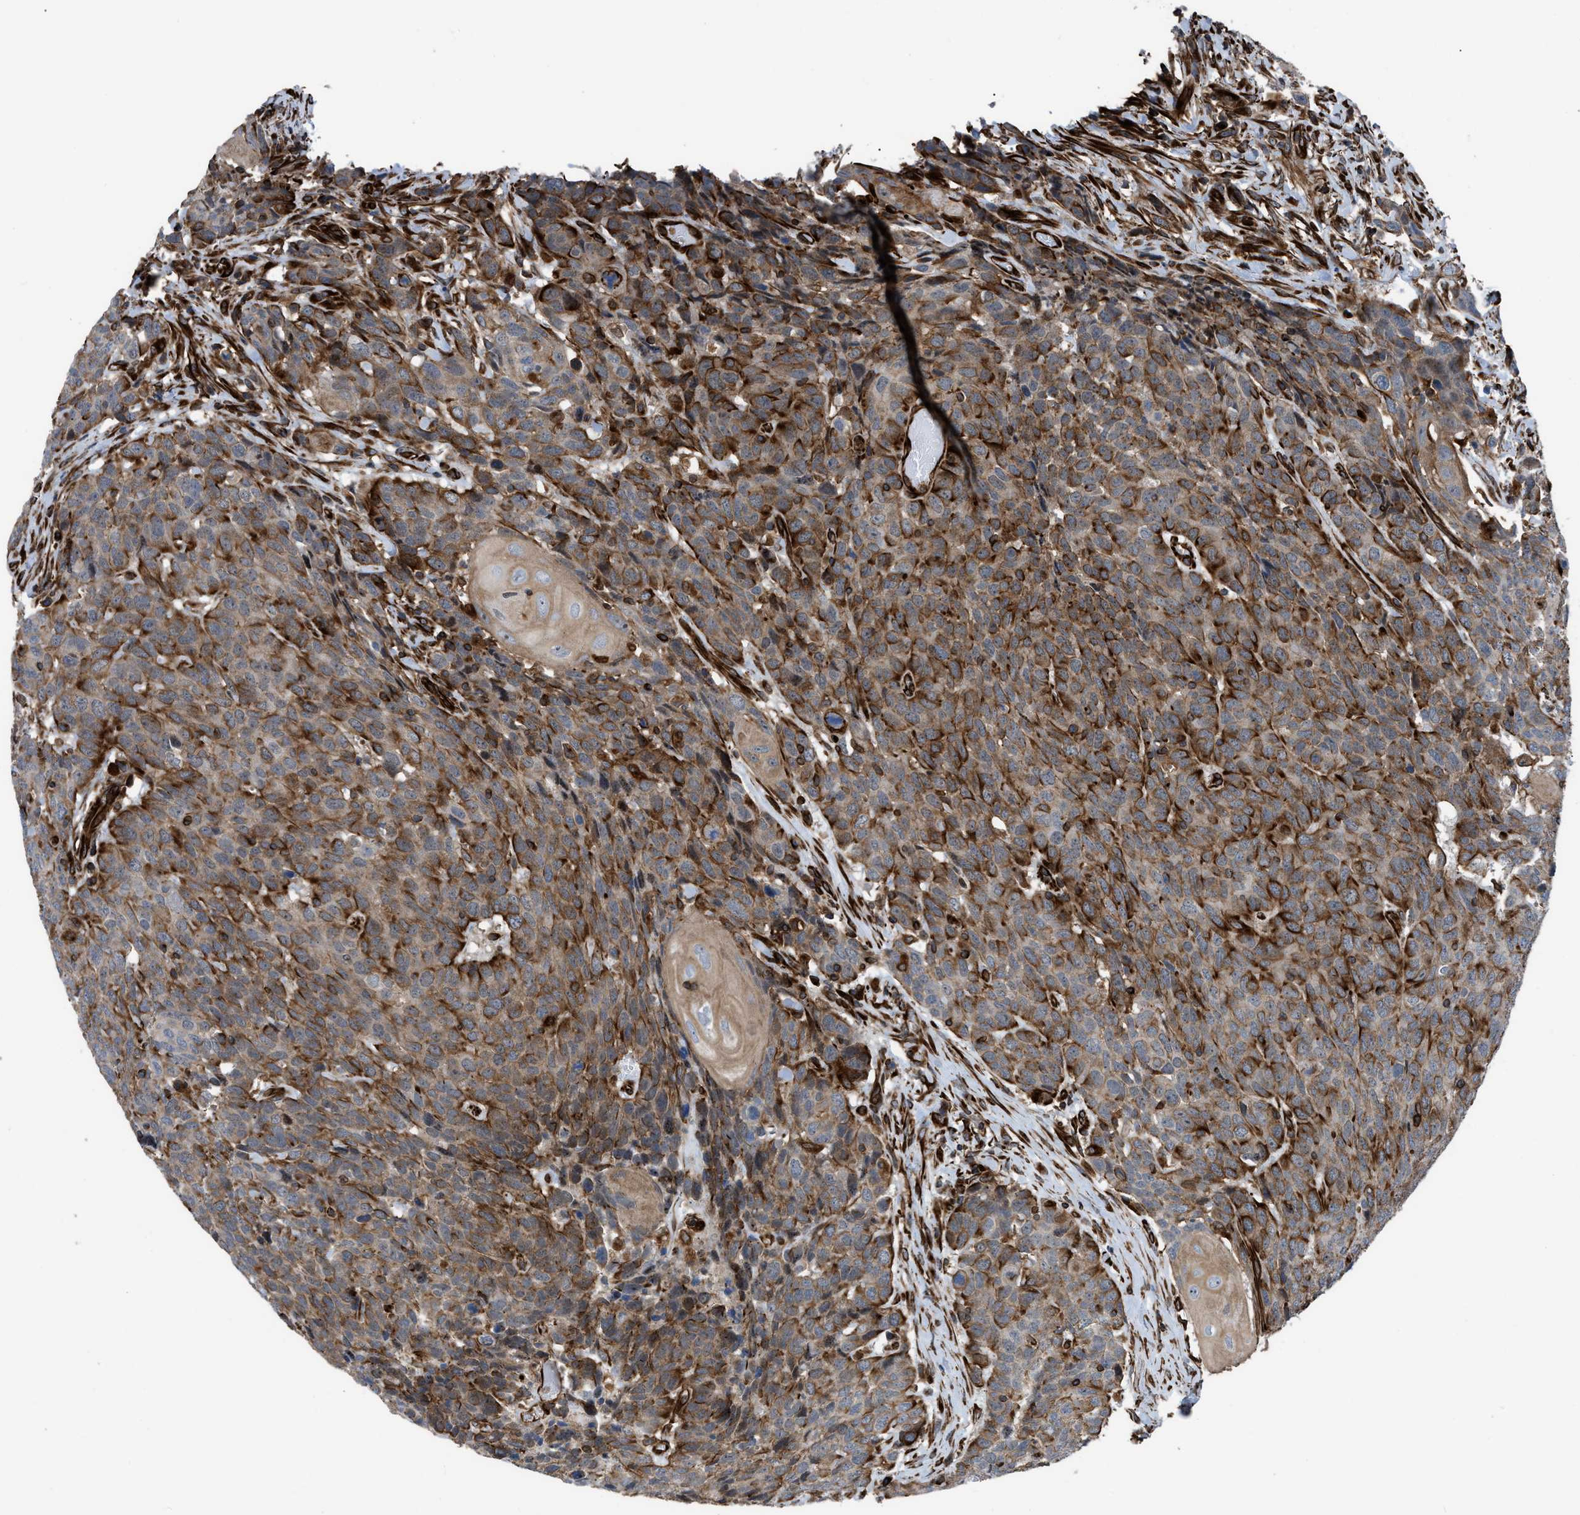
{"staining": {"intensity": "moderate", "quantity": ">75%", "location": "cytoplasmic/membranous"}, "tissue": "head and neck cancer", "cell_type": "Tumor cells", "image_type": "cancer", "snomed": [{"axis": "morphology", "description": "Squamous cell carcinoma, NOS"}, {"axis": "topography", "description": "Head-Neck"}], "caption": "Approximately >75% of tumor cells in human head and neck squamous cell carcinoma display moderate cytoplasmic/membranous protein positivity as visualized by brown immunohistochemical staining.", "gene": "PTPRE", "patient": {"sex": "male", "age": 66}}